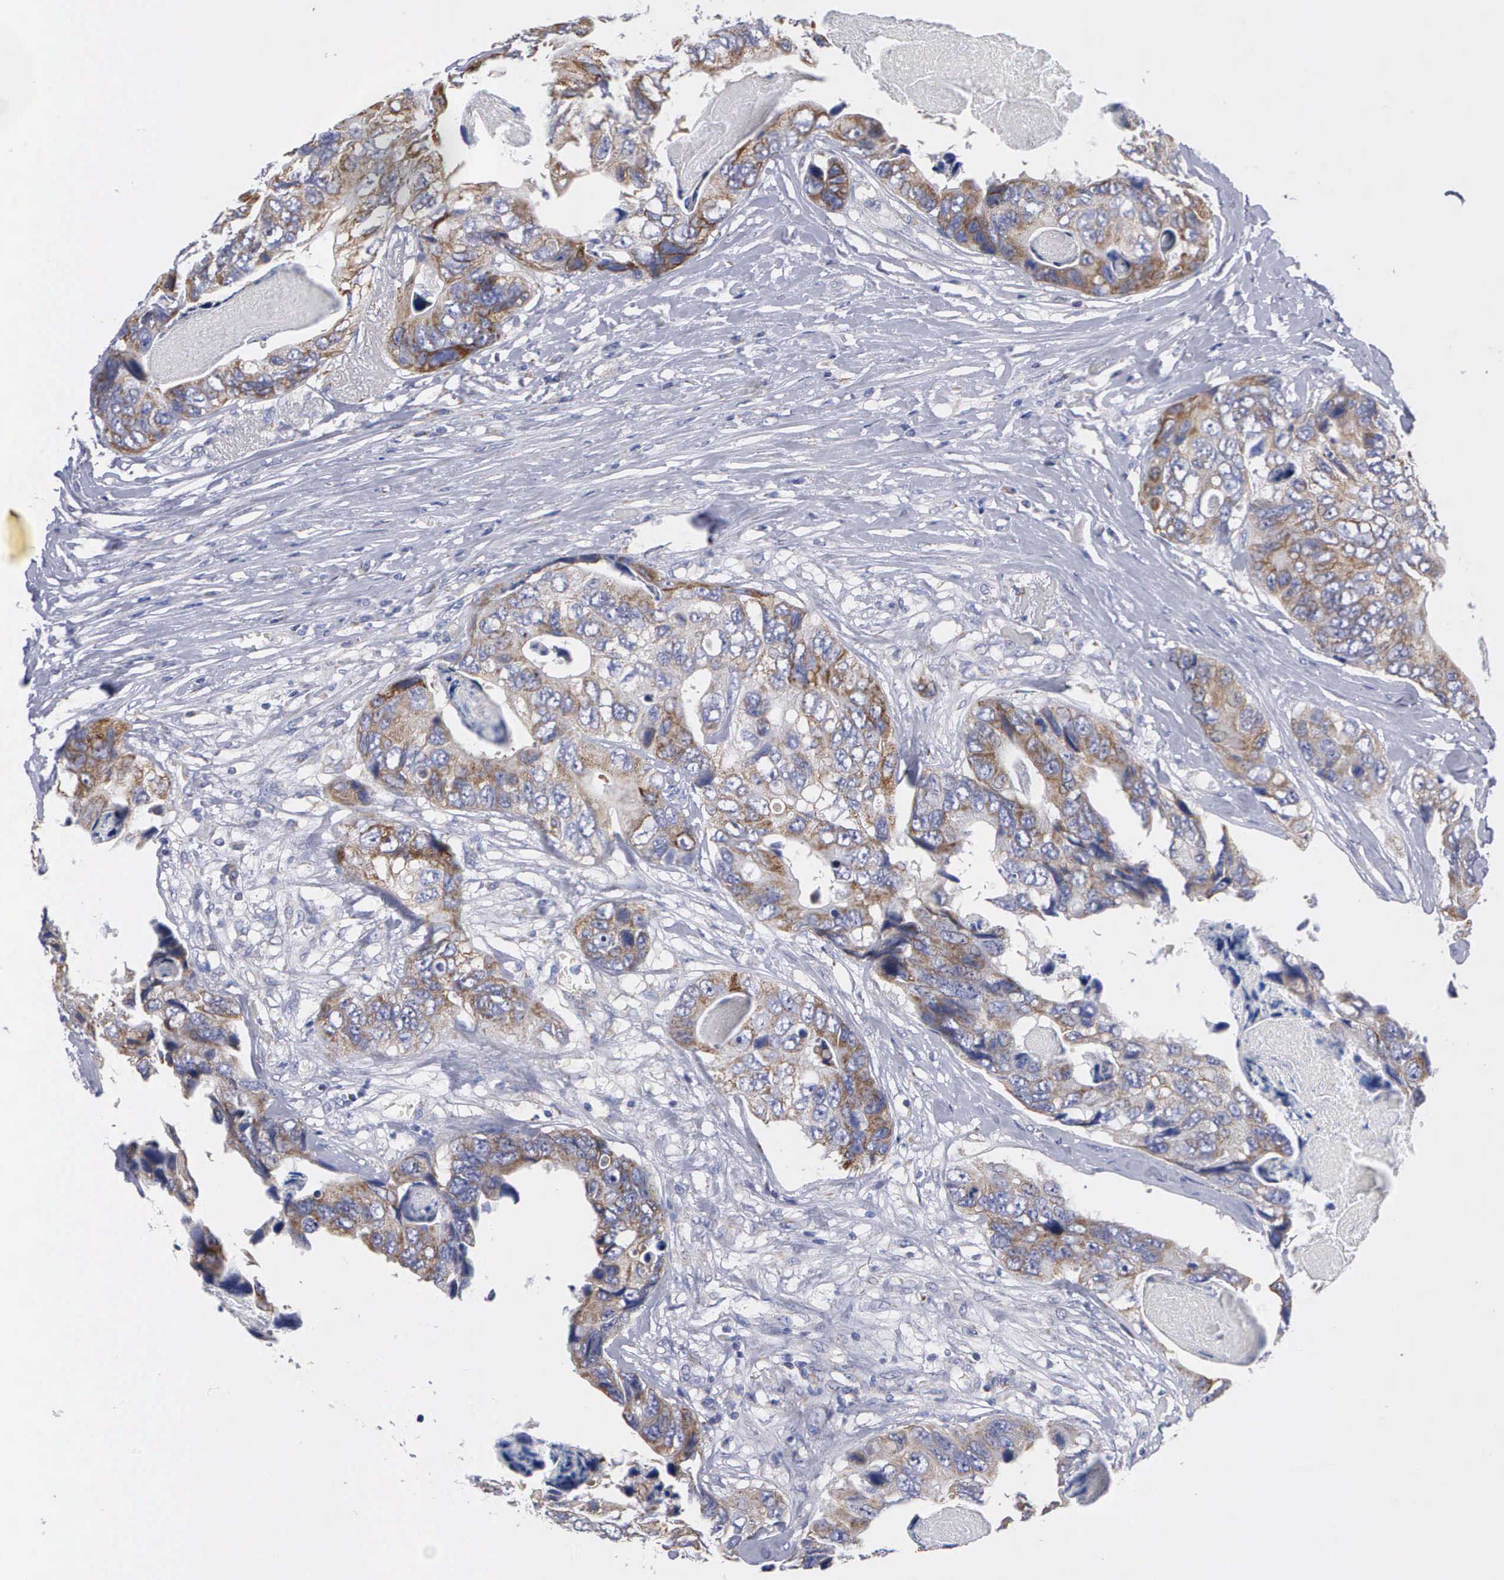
{"staining": {"intensity": "moderate", "quantity": "25%-75%", "location": "cytoplasmic/membranous"}, "tissue": "colorectal cancer", "cell_type": "Tumor cells", "image_type": "cancer", "snomed": [{"axis": "morphology", "description": "Adenocarcinoma, NOS"}, {"axis": "topography", "description": "Colon"}], "caption": "Protein analysis of colorectal adenocarcinoma tissue exhibits moderate cytoplasmic/membranous positivity in approximately 25%-75% of tumor cells.", "gene": "APOOL", "patient": {"sex": "female", "age": 86}}